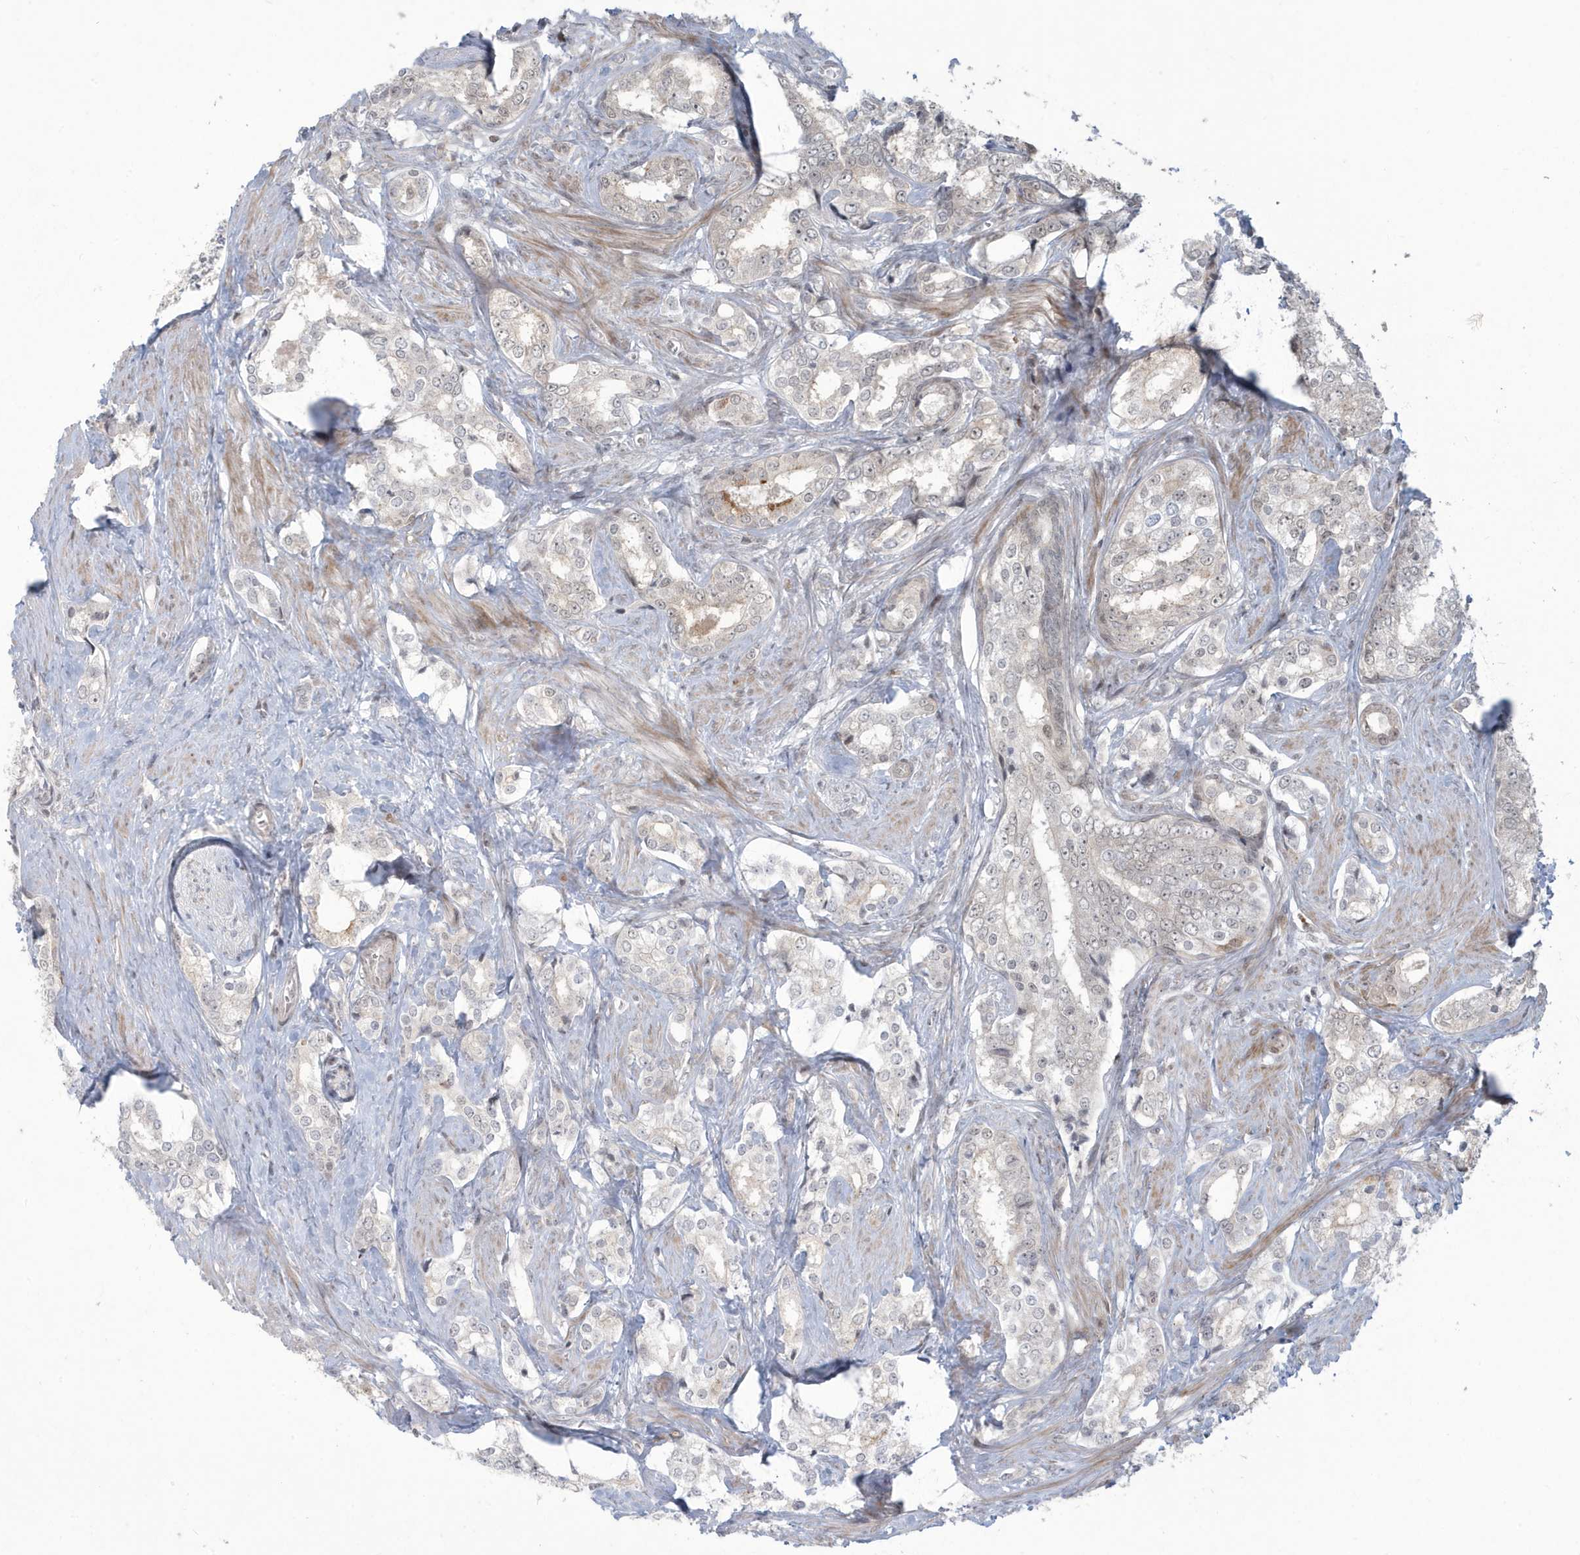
{"staining": {"intensity": "negative", "quantity": "none", "location": "none"}, "tissue": "prostate cancer", "cell_type": "Tumor cells", "image_type": "cancer", "snomed": [{"axis": "morphology", "description": "Adenocarcinoma, High grade"}, {"axis": "topography", "description": "Prostate"}], "caption": "The histopathology image reveals no significant positivity in tumor cells of prostate cancer.", "gene": "C1orf52", "patient": {"sex": "male", "age": 66}}